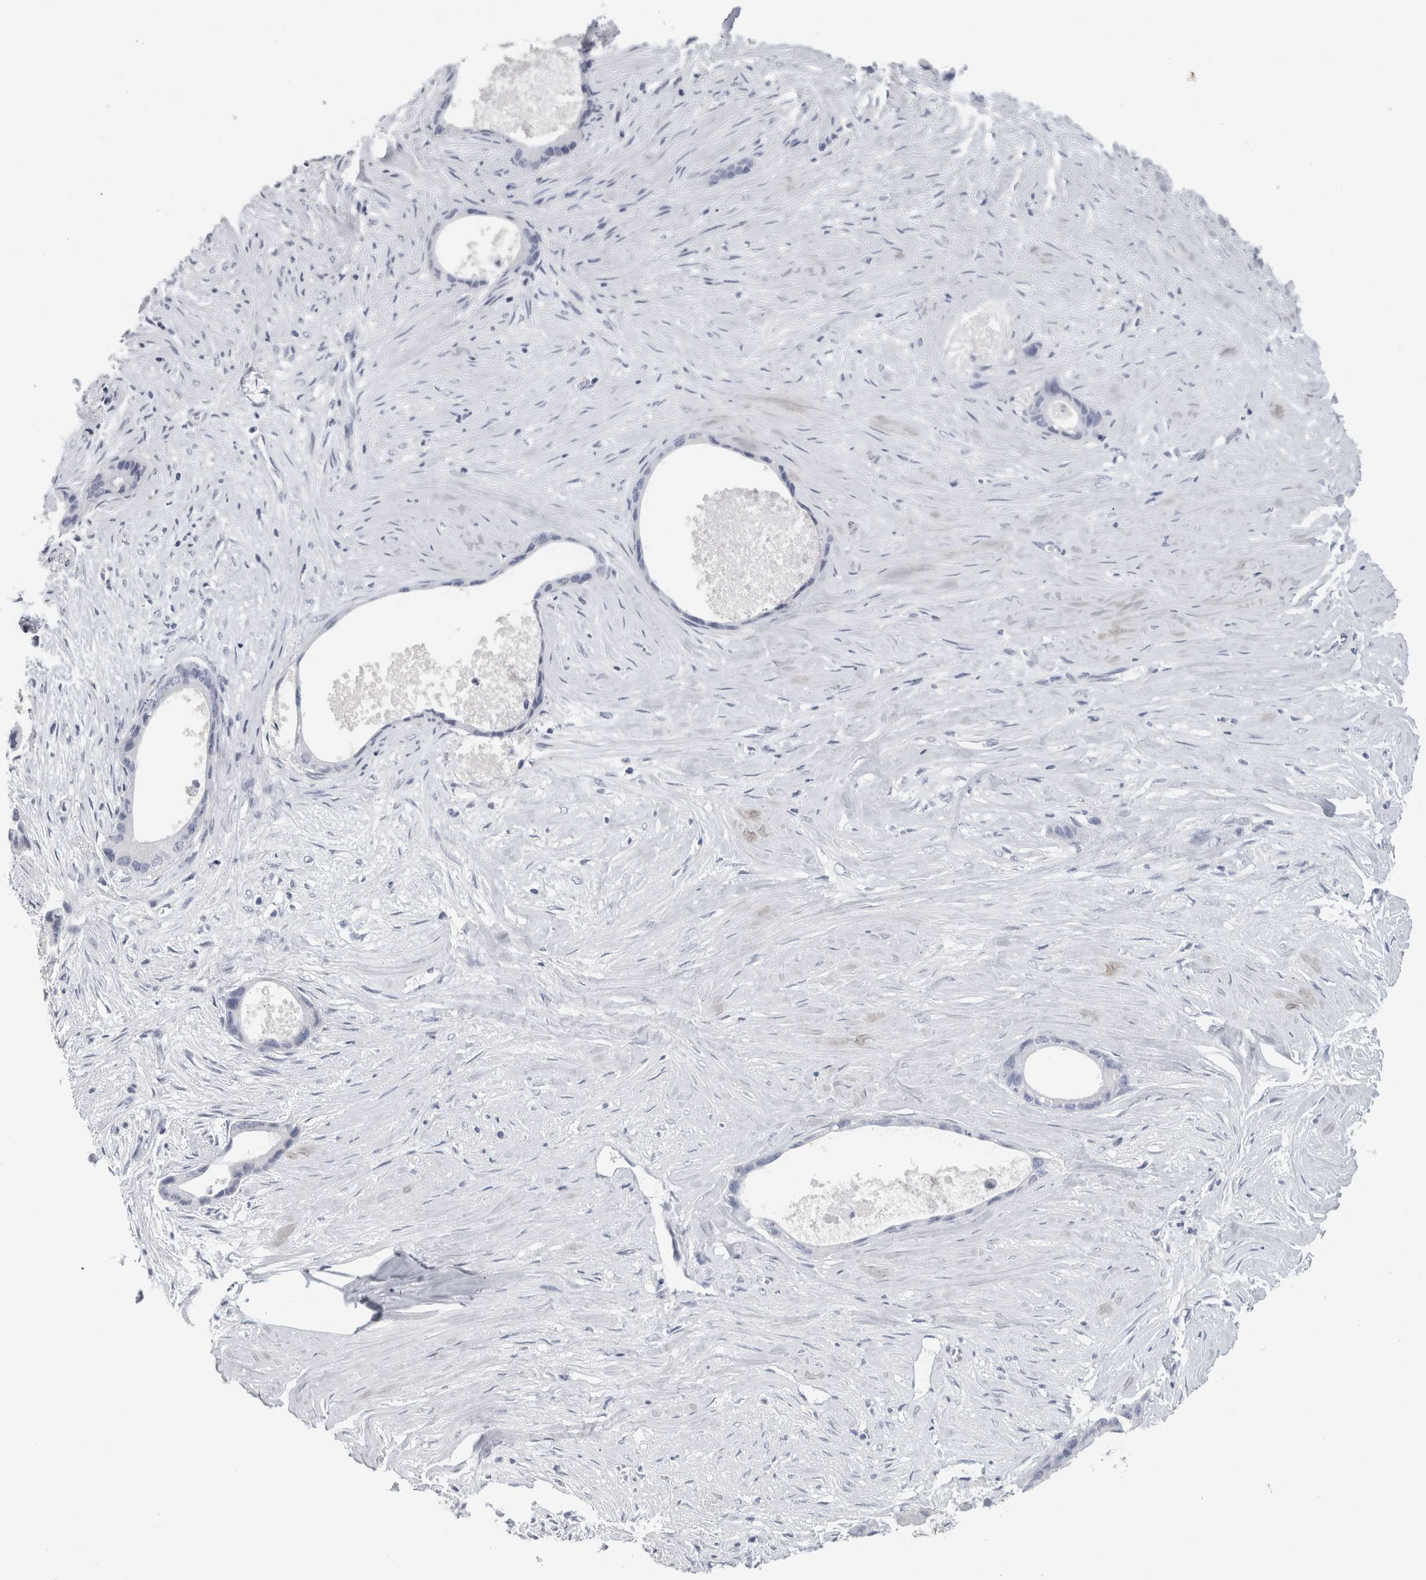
{"staining": {"intensity": "negative", "quantity": "none", "location": "none"}, "tissue": "liver cancer", "cell_type": "Tumor cells", "image_type": "cancer", "snomed": [{"axis": "morphology", "description": "Cholangiocarcinoma"}, {"axis": "topography", "description": "Liver"}], "caption": "Tumor cells show no significant protein expression in liver cancer.", "gene": "CPE", "patient": {"sex": "female", "age": 55}}